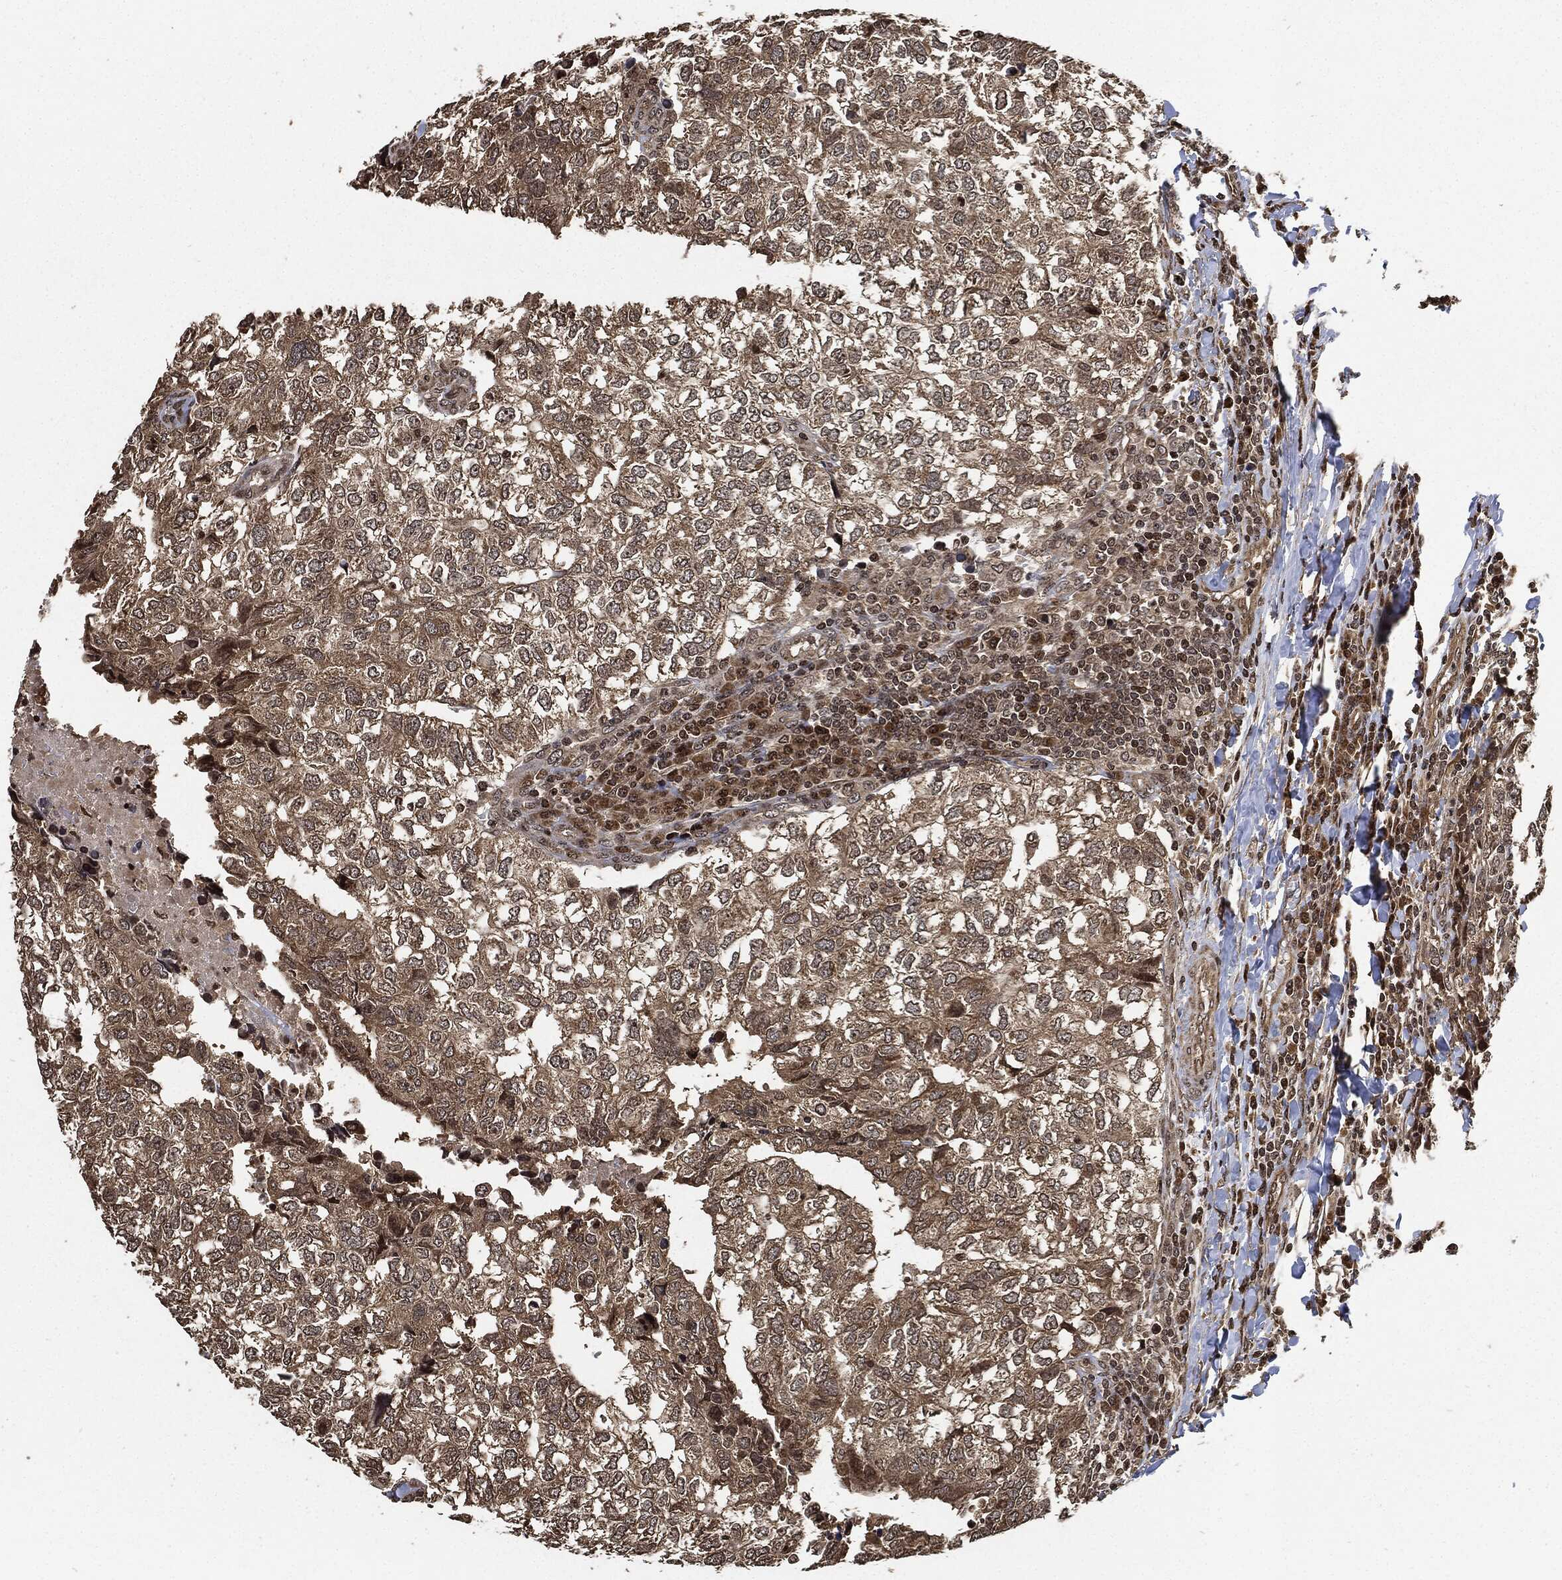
{"staining": {"intensity": "weak", "quantity": ">75%", "location": "cytoplasmic/membranous"}, "tissue": "breast cancer", "cell_type": "Tumor cells", "image_type": "cancer", "snomed": [{"axis": "morphology", "description": "Duct carcinoma"}, {"axis": "topography", "description": "Breast"}], "caption": "A micrograph of intraductal carcinoma (breast) stained for a protein displays weak cytoplasmic/membranous brown staining in tumor cells.", "gene": "PDK1", "patient": {"sex": "female", "age": 30}}